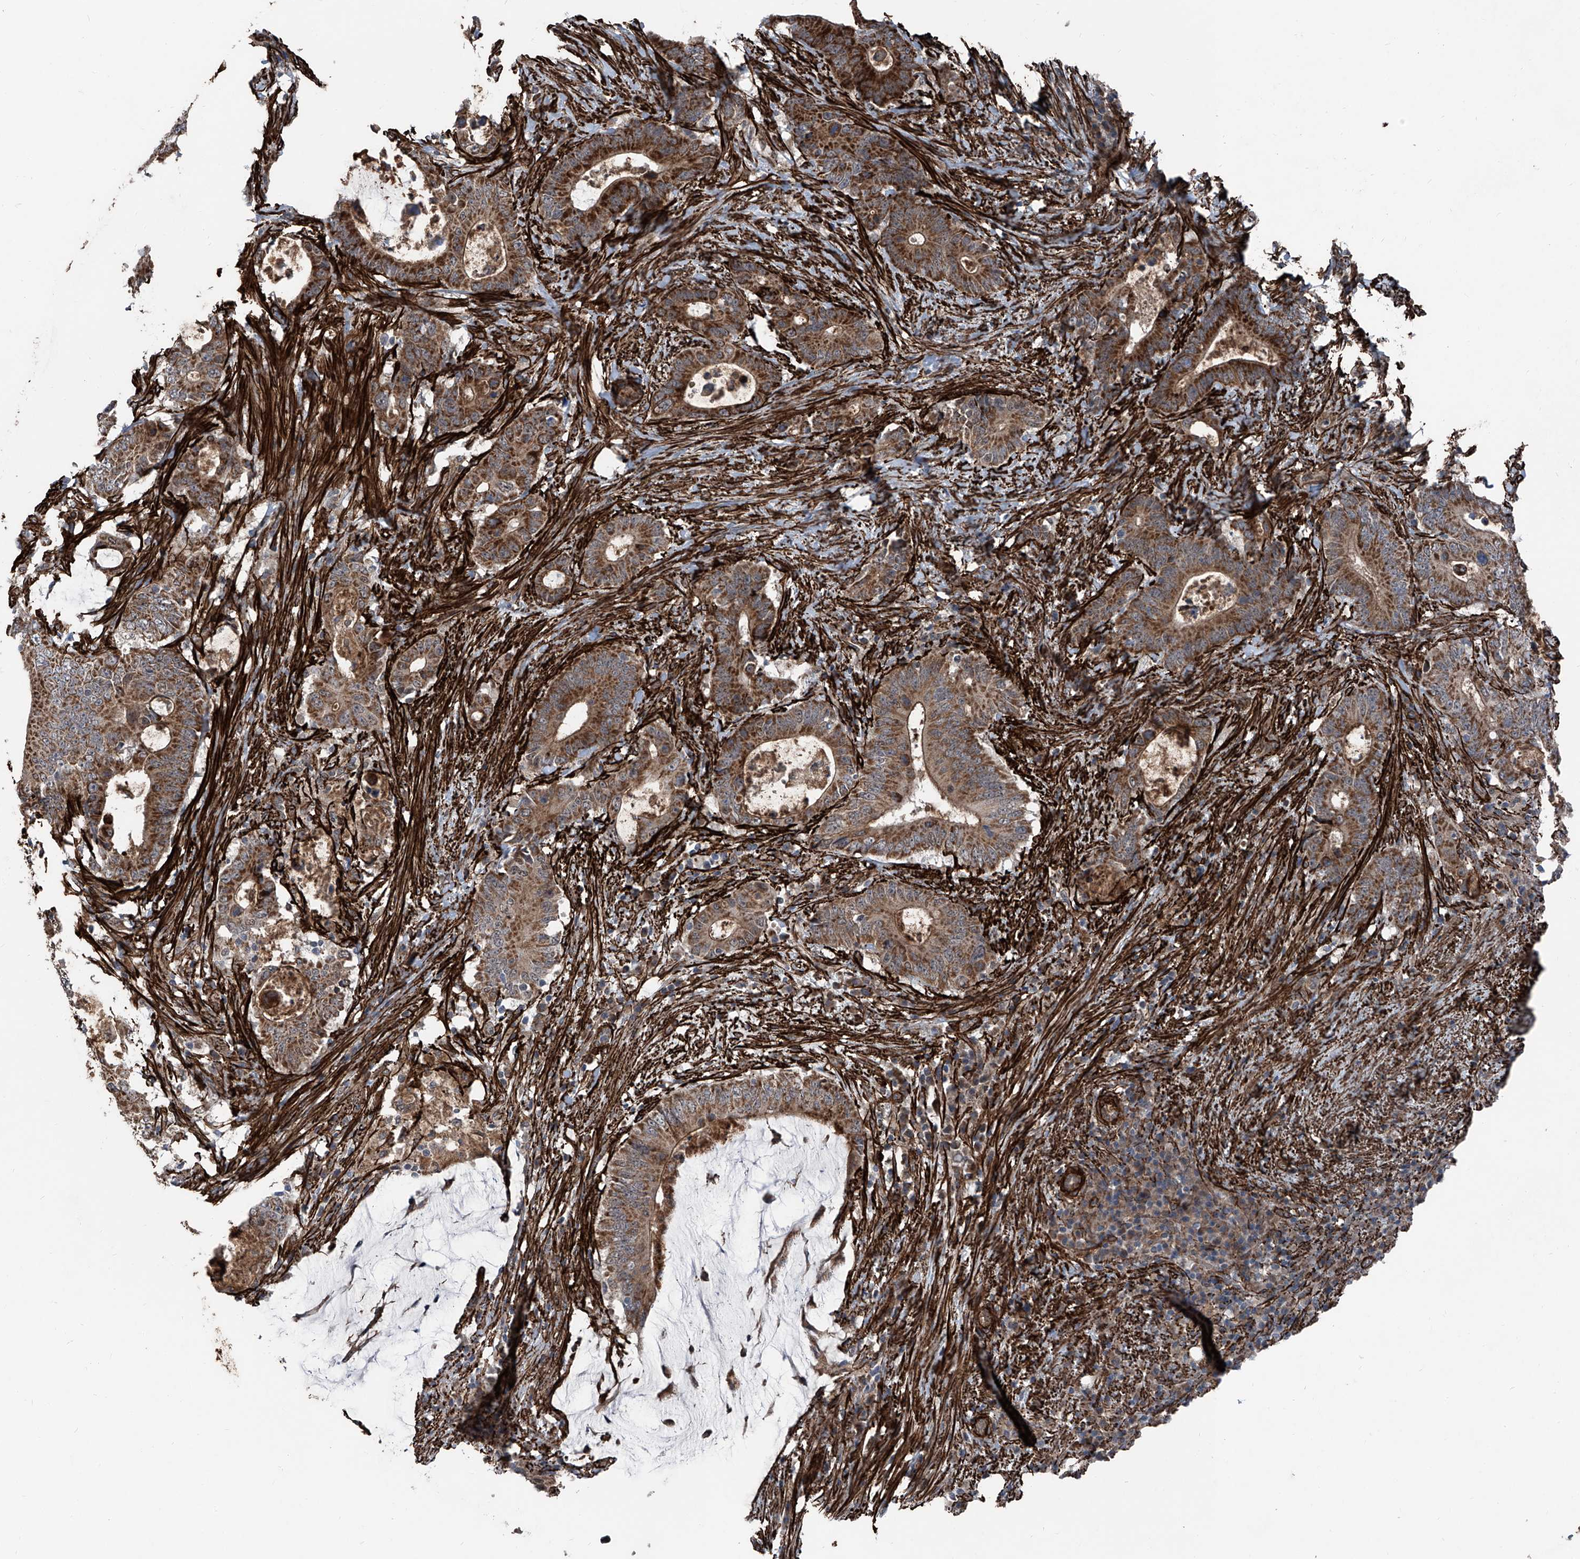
{"staining": {"intensity": "strong", "quantity": ">75%", "location": "cytoplasmic/membranous"}, "tissue": "colorectal cancer", "cell_type": "Tumor cells", "image_type": "cancer", "snomed": [{"axis": "morphology", "description": "Adenocarcinoma, NOS"}, {"axis": "topography", "description": "Colon"}], "caption": "Immunohistochemistry (IHC) staining of colorectal adenocarcinoma, which shows high levels of strong cytoplasmic/membranous staining in approximately >75% of tumor cells indicating strong cytoplasmic/membranous protein staining. The staining was performed using DAB (3,3'-diaminobenzidine) (brown) for protein detection and nuclei were counterstained in hematoxylin (blue).", "gene": "COA7", "patient": {"sex": "male", "age": 83}}